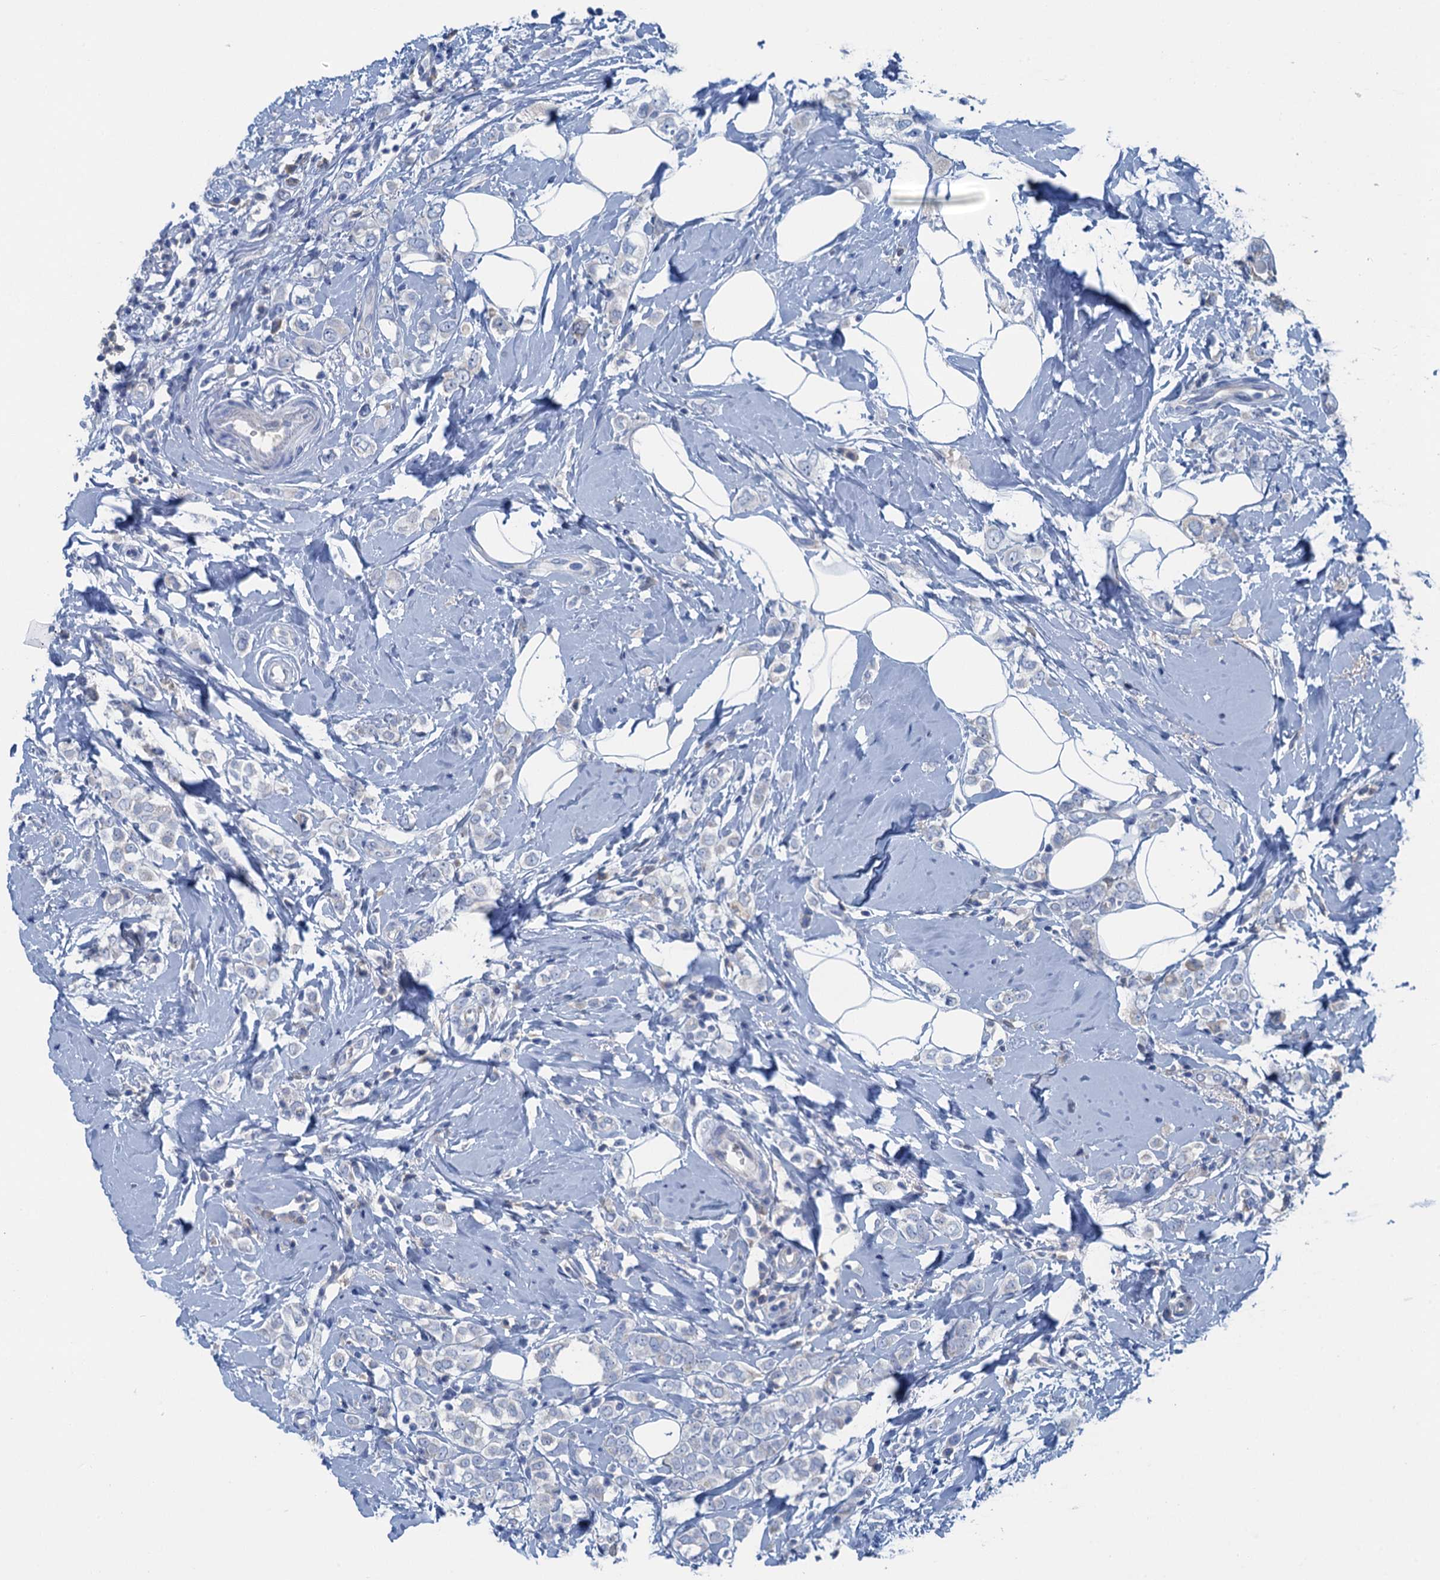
{"staining": {"intensity": "negative", "quantity": "none", "location": "none"}, "tissue": "breast cancer", "cell_type": "Tumor cells", "image_type": "cancer", "snomed": [{"axis": "morphology", "description": "Lobular carcinoma"}, {"axis": "topography", "description": "Breast"}], "caption": "Lobular carcinoma (breast) was stained to show a protein in brown. There is no significant staining in tumor cells.", "gene": "MYADML2", "patient": {"sex": "female", "age": 47}}